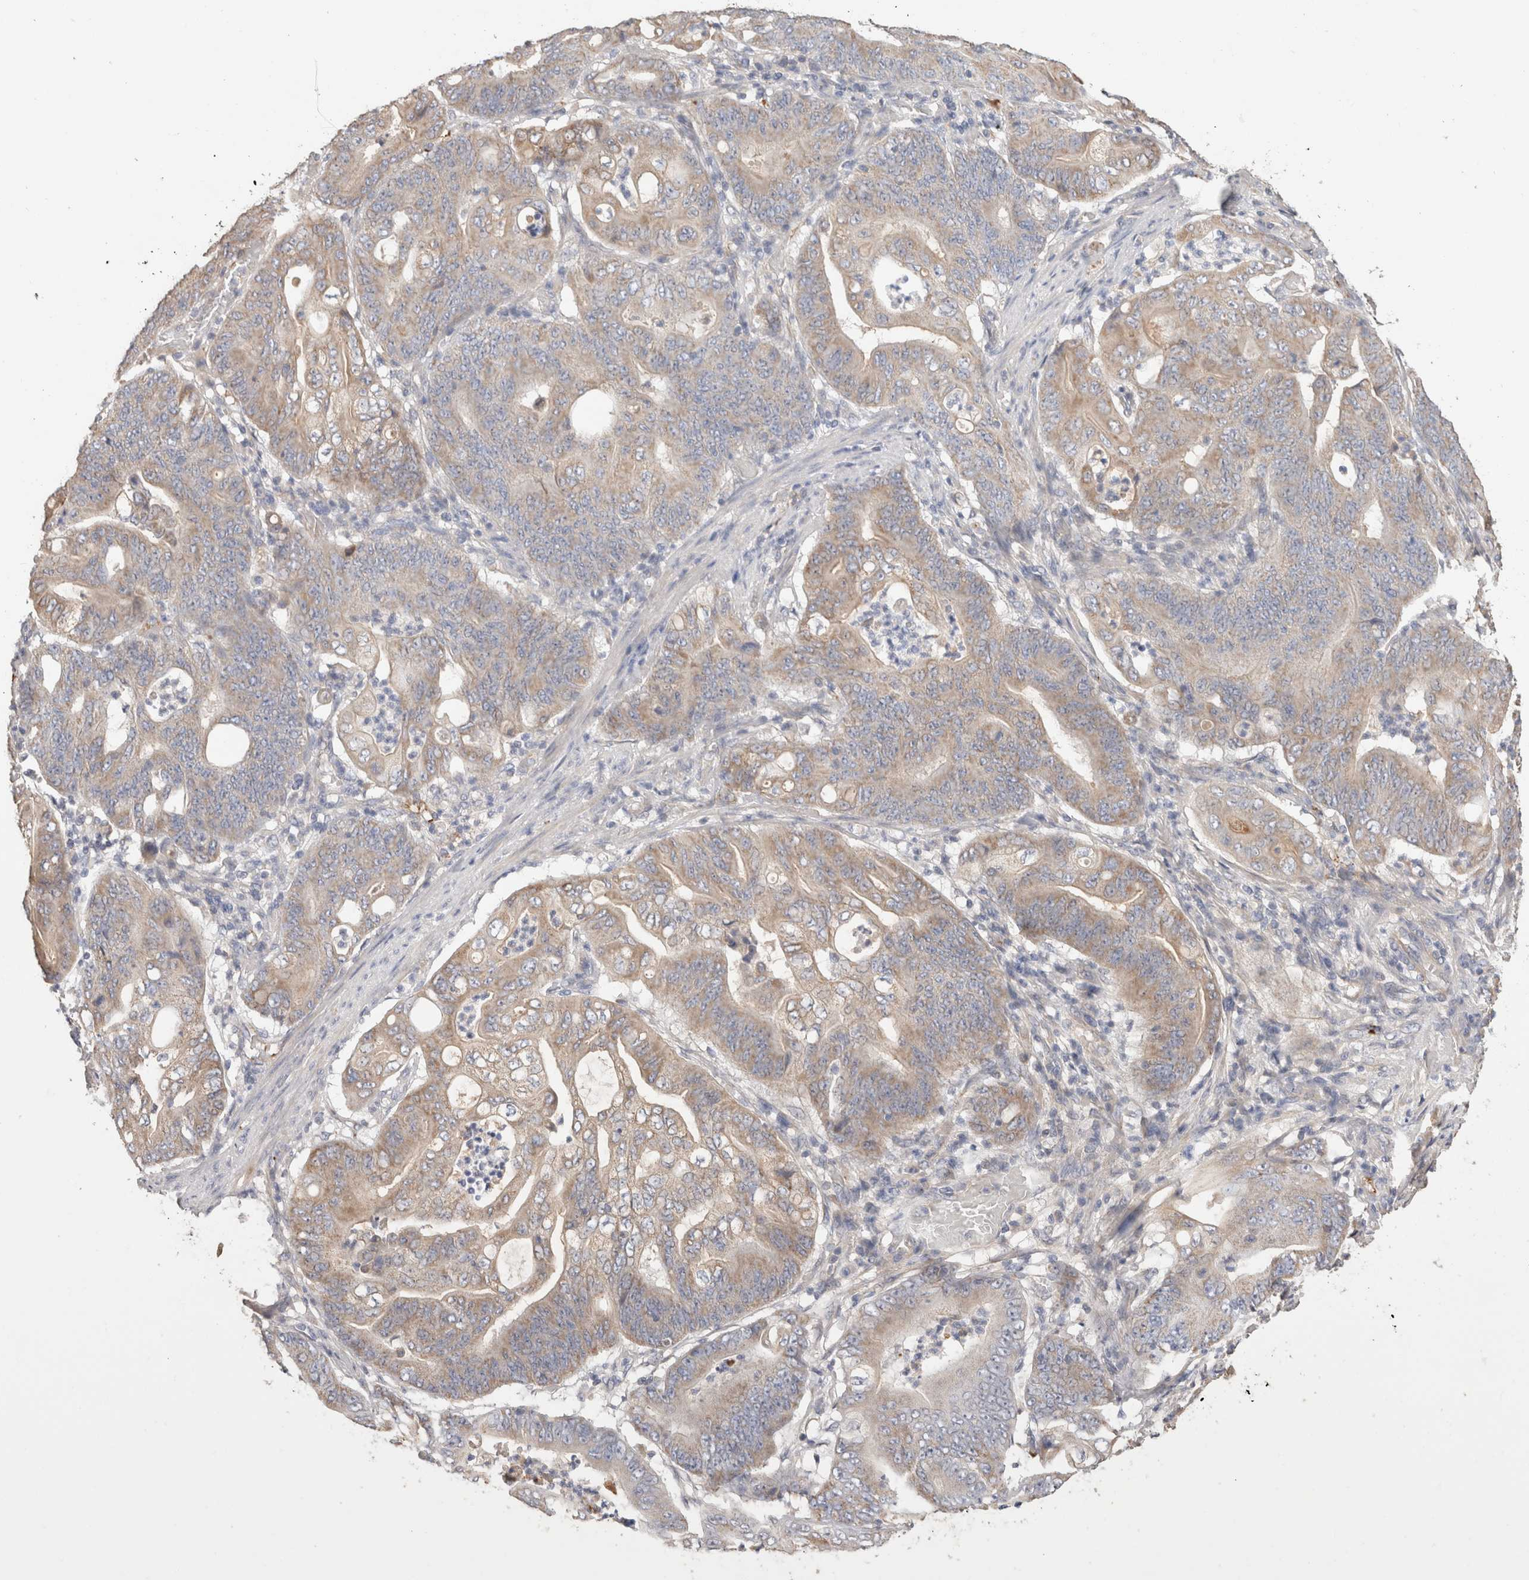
{"staining": {"intensity": "weak", "quantity": ">75%", "location": "cytoplasmic/membranous"}, "tissue": "stomach cancer", "cell_type": "Tumor cells", "image_type": "cancer", "snomed": [{"axis": "morphology", "description": "Adenocarcinoma, NOS"}, {"axis": "topography", "description": "Stomach"}], "caption": "The image exhibits immunohistochemical staining of stomach cancer (adenocarcinoma). There is weak cytoplasmic/membranous expression is seen in about >75% of tumor cells. The protein of interest is stained brown, and the nuclei are stained in blue (DAB IHC with brightfield microscopy, high magnification).", "gene": "PROS1", "patient": {"sex": "female", "age": 73}}